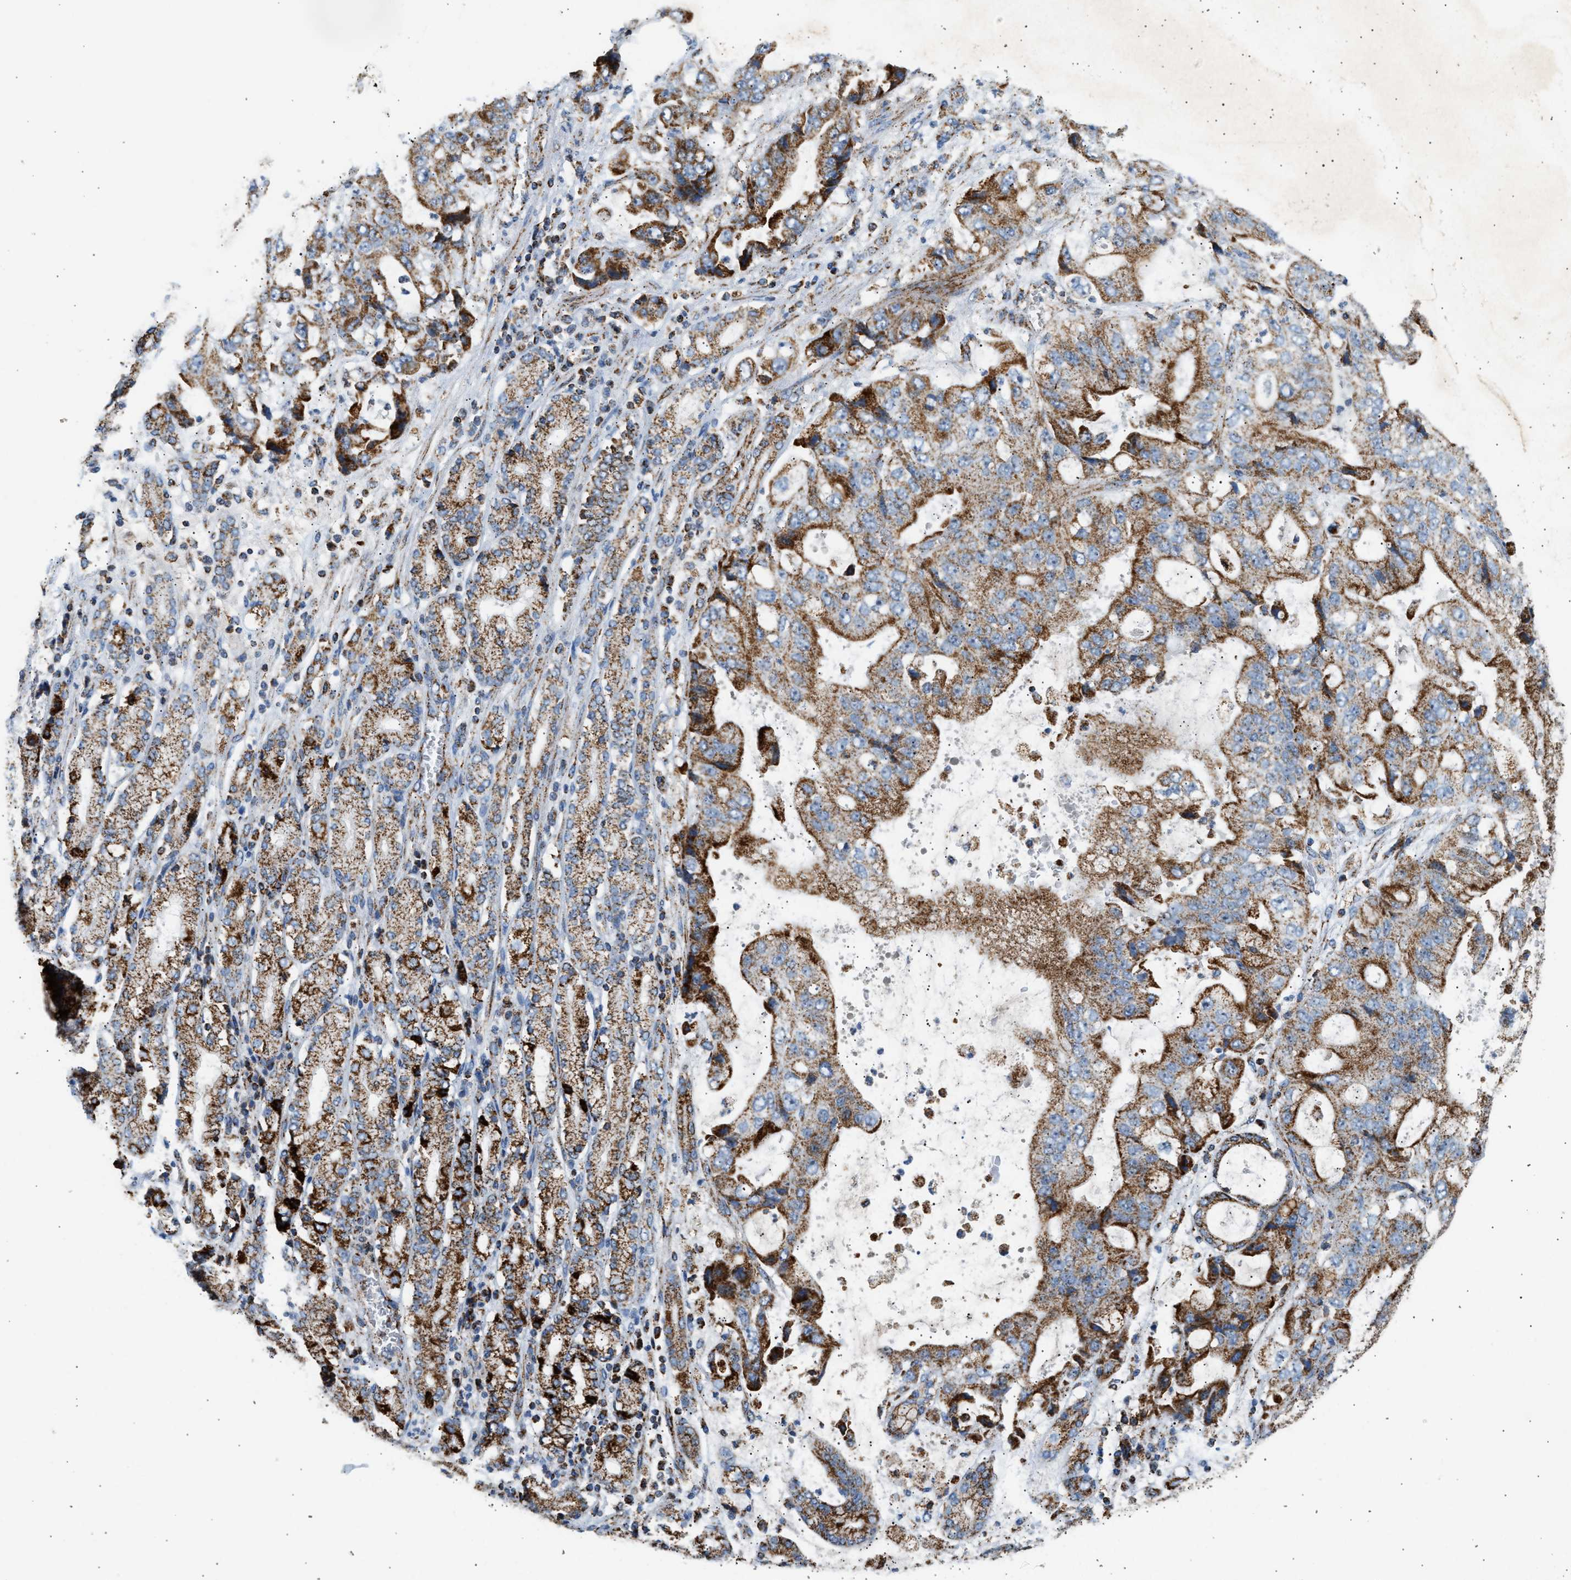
{"staining": {"intensity": "strong", "quantity": ">75%", "location": "cytoplasmic/membranous"}, "tissue": "stomach cancer", "cell_type": "Tumor cells", "image_type": "cancer", "snomed": [{"axis": "morphology", "description": "Normal tissue, NOS"}, {"axis": "morphology", "description": "Adenocarcinoma, NOS"}, {"axis": "topography", "description": "Stomach"}], "caption": "The immunohistochemical stain shows strong cytoplasmic/membranous staining in tumor cells of adenocarcinoma (stomach) tissue. The protein is stained brown, and the nuclei are stained in blue (DAB IHC with brightfield microscopy, high magnification).", "gene": "OGDH", "patient": {"sex": "male", "age": 62}}